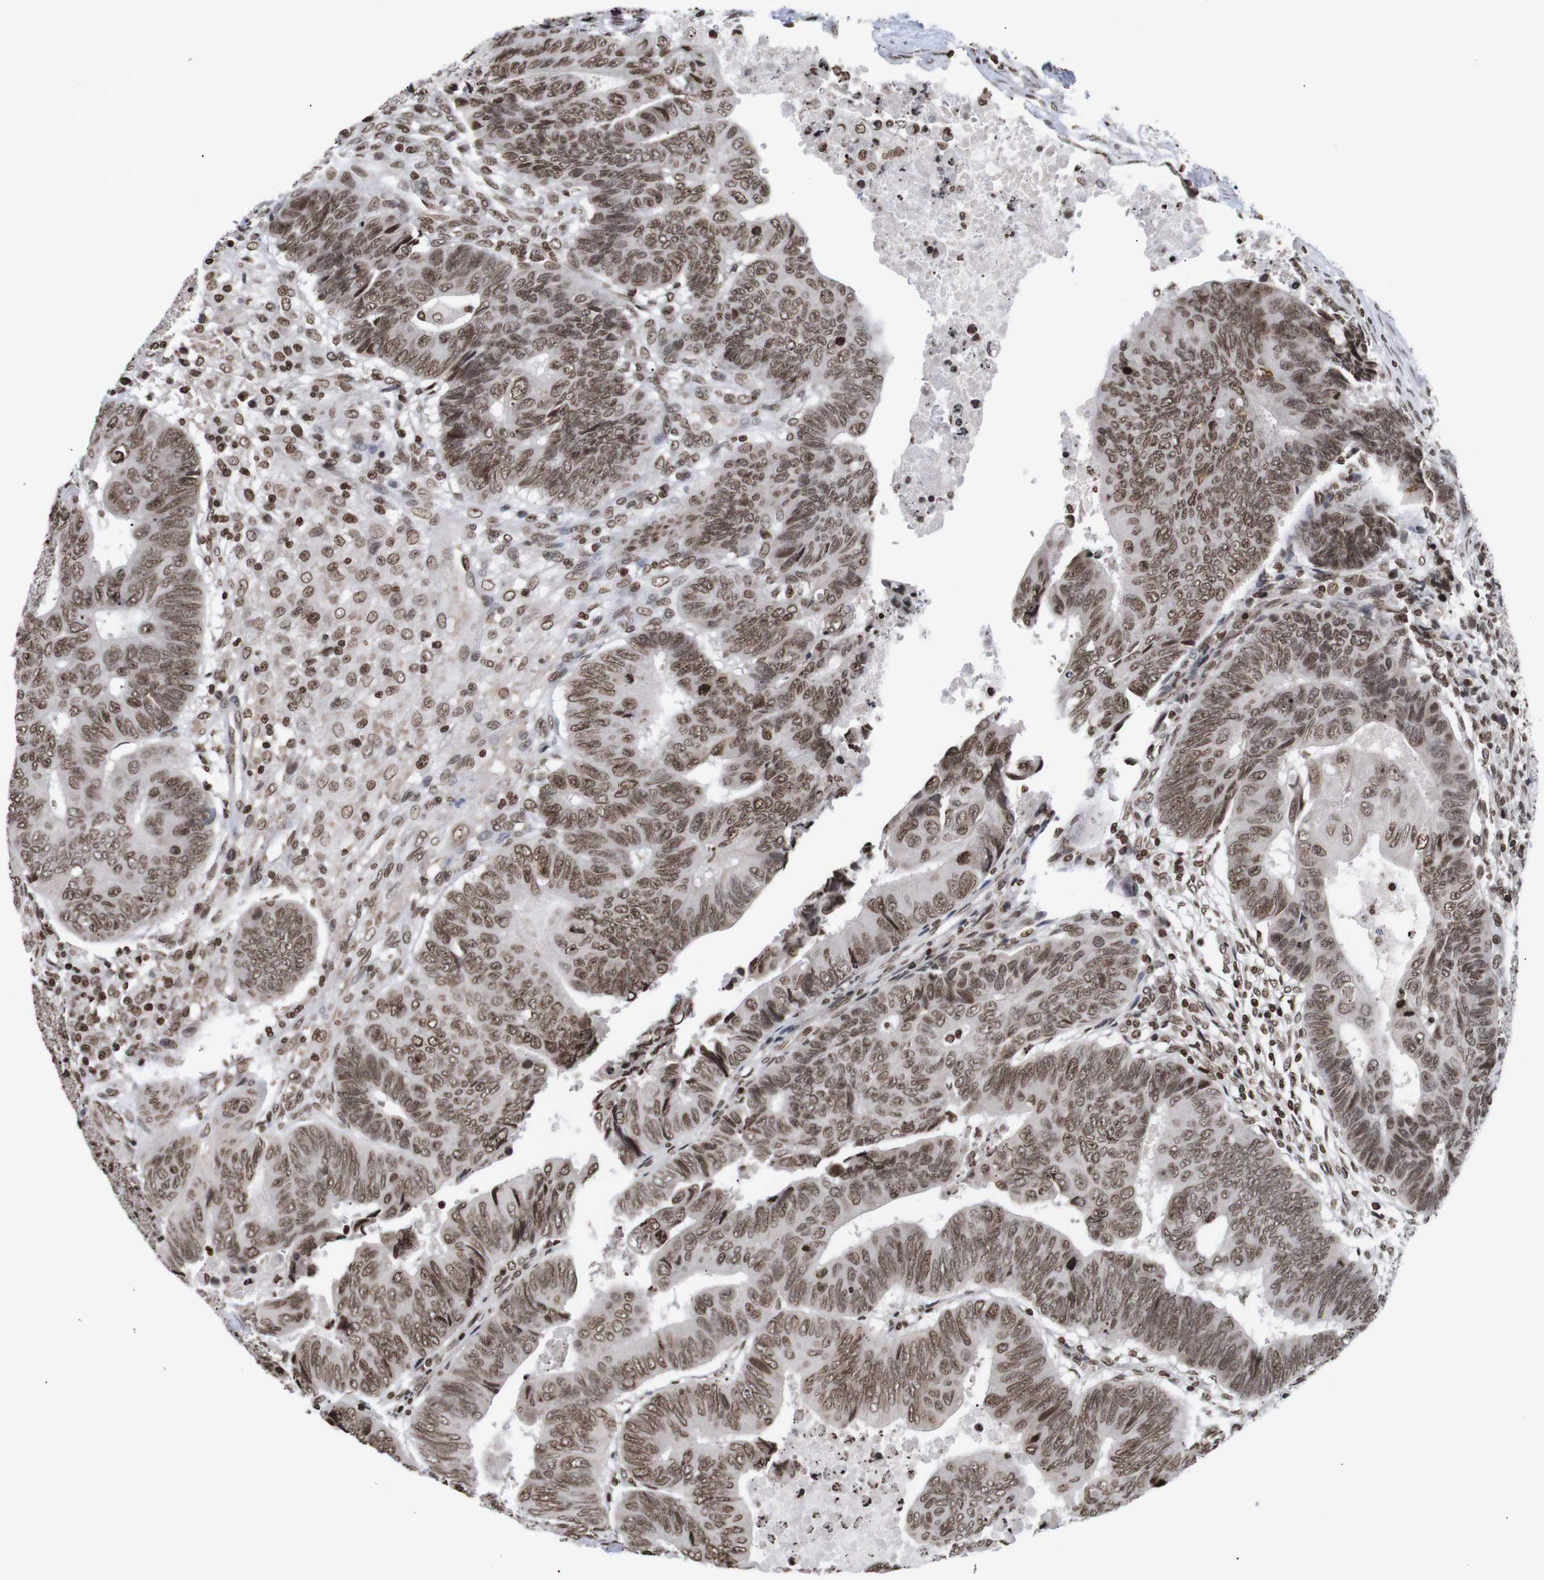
{"staining": {"intensity": "moderate", "quantity": ">75%", "location": "nuclear"}, "tissue": "colorectal cancer", "cell_type": "Tumor cells", "image_type": "cancer", "snomed": [{"axis": "morphology", "description": "Normal tissue, NOS"}, {"axis": "morphology", "description": "Adenocarcinoma, NOS"}, {"axis": "topography", "description": "Rectum"}, {"axis": "topography", "description": "Peripheral nerve tissue"}], "caption": "The immunohistochemical stain shows moderate nuclear staining in tumor cells of colorectal cancer tissue.", "gene": "ETV5", "patient": {"sex": "male", "age": 92}}